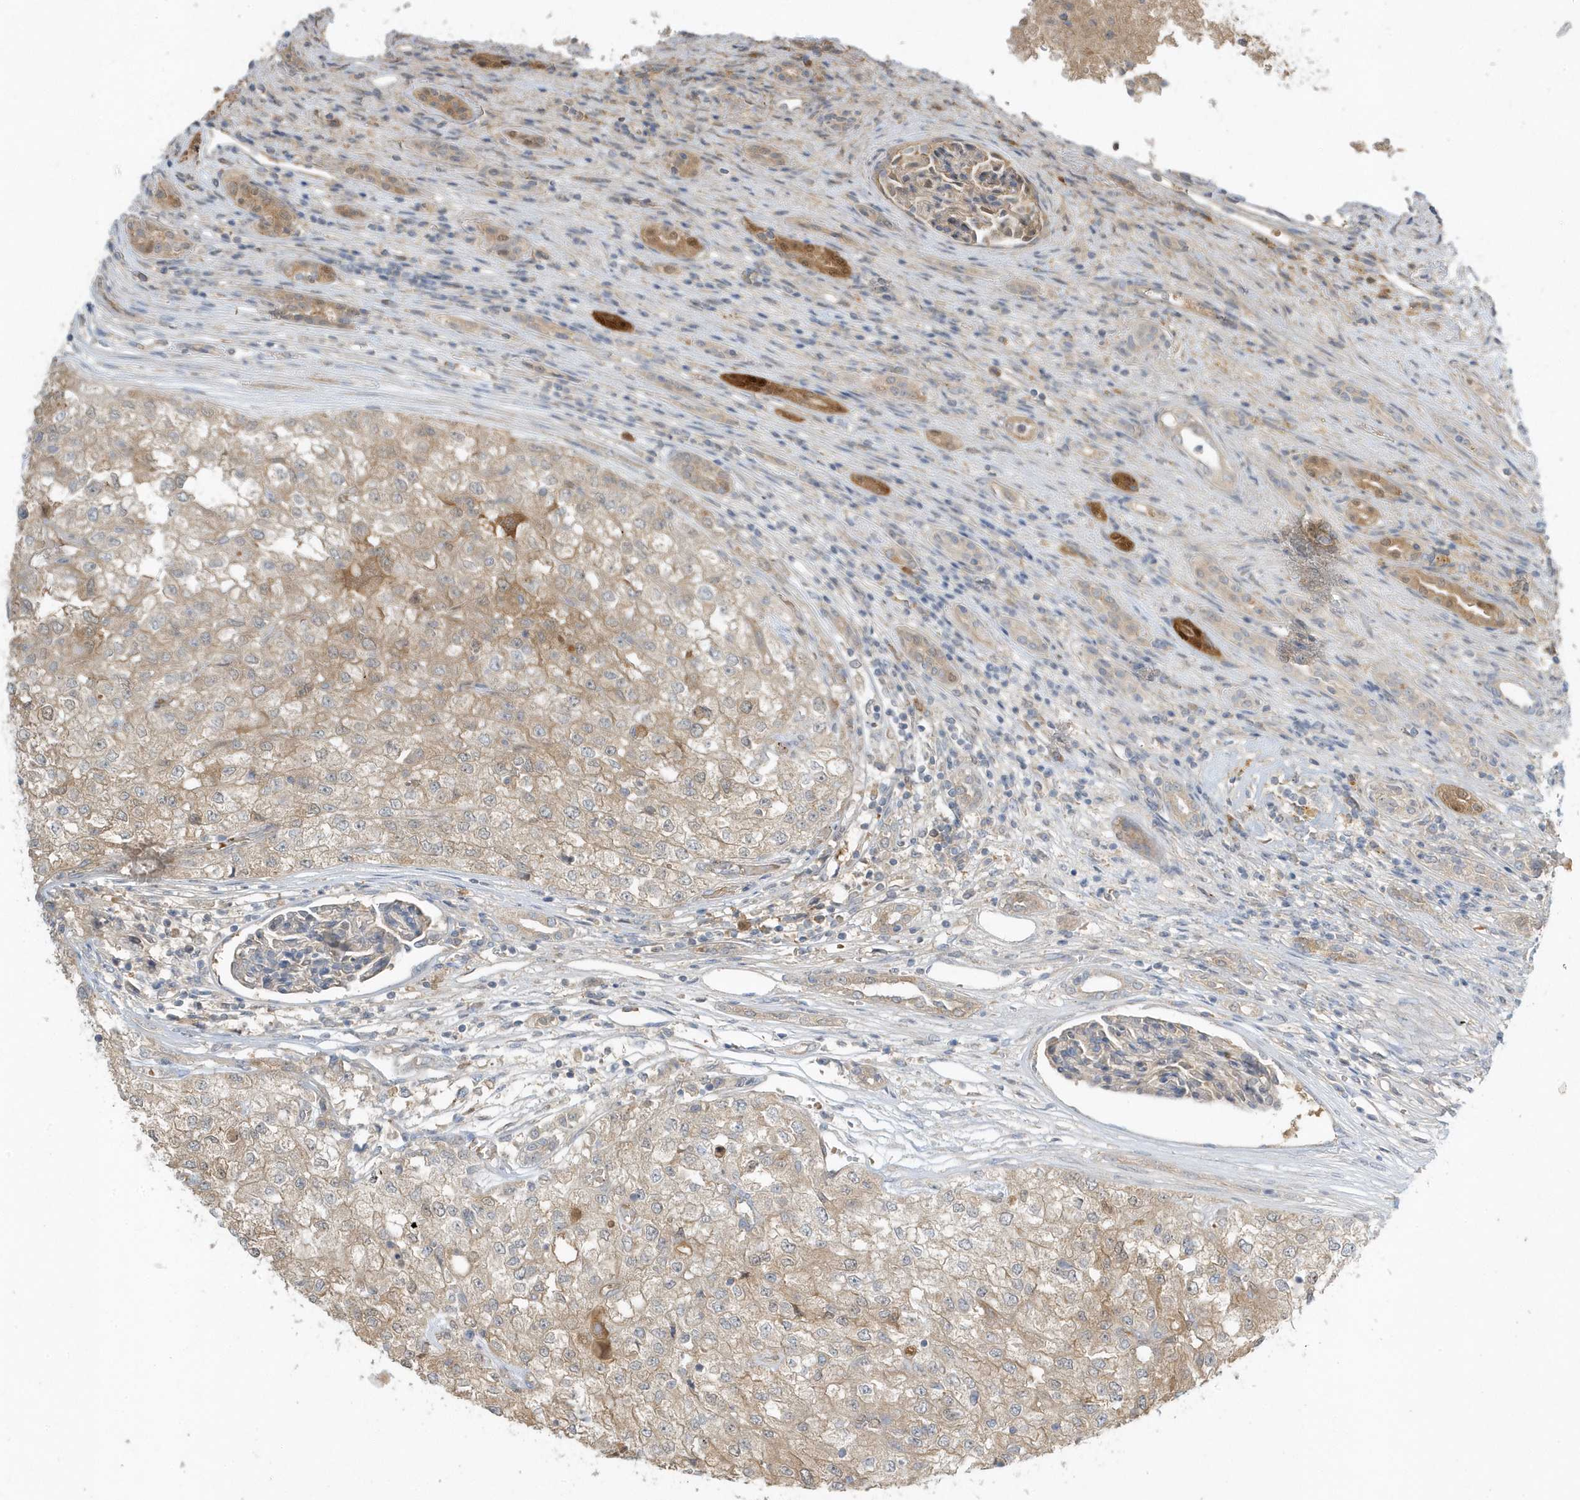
{"staining": {"intensity": "moderate", "quantity": "25%-75%", "location": "cytoplasmic/membranous"}, "tissue": "renal cancer", "cell_type": "Tumor cells", "image_type": "cancer", "snomed": [{"axis": "morphology", "description": "Adenocarcinoma, NOS"}, {"axis": "topography", "description": "Kidney"}], "caption": "The immunohistochemical stain shows moderate cytoplasmic/membranous positivity in tumor cells of renal cancer tissue. The staining was performed using DAB (3,3'-diaminobenzidine), with brown indicating positive protein expression. Nuclei are stained blue with hematoxylin.", "gene": "USP53", "patient": {"sex": "female", "age": 54}}